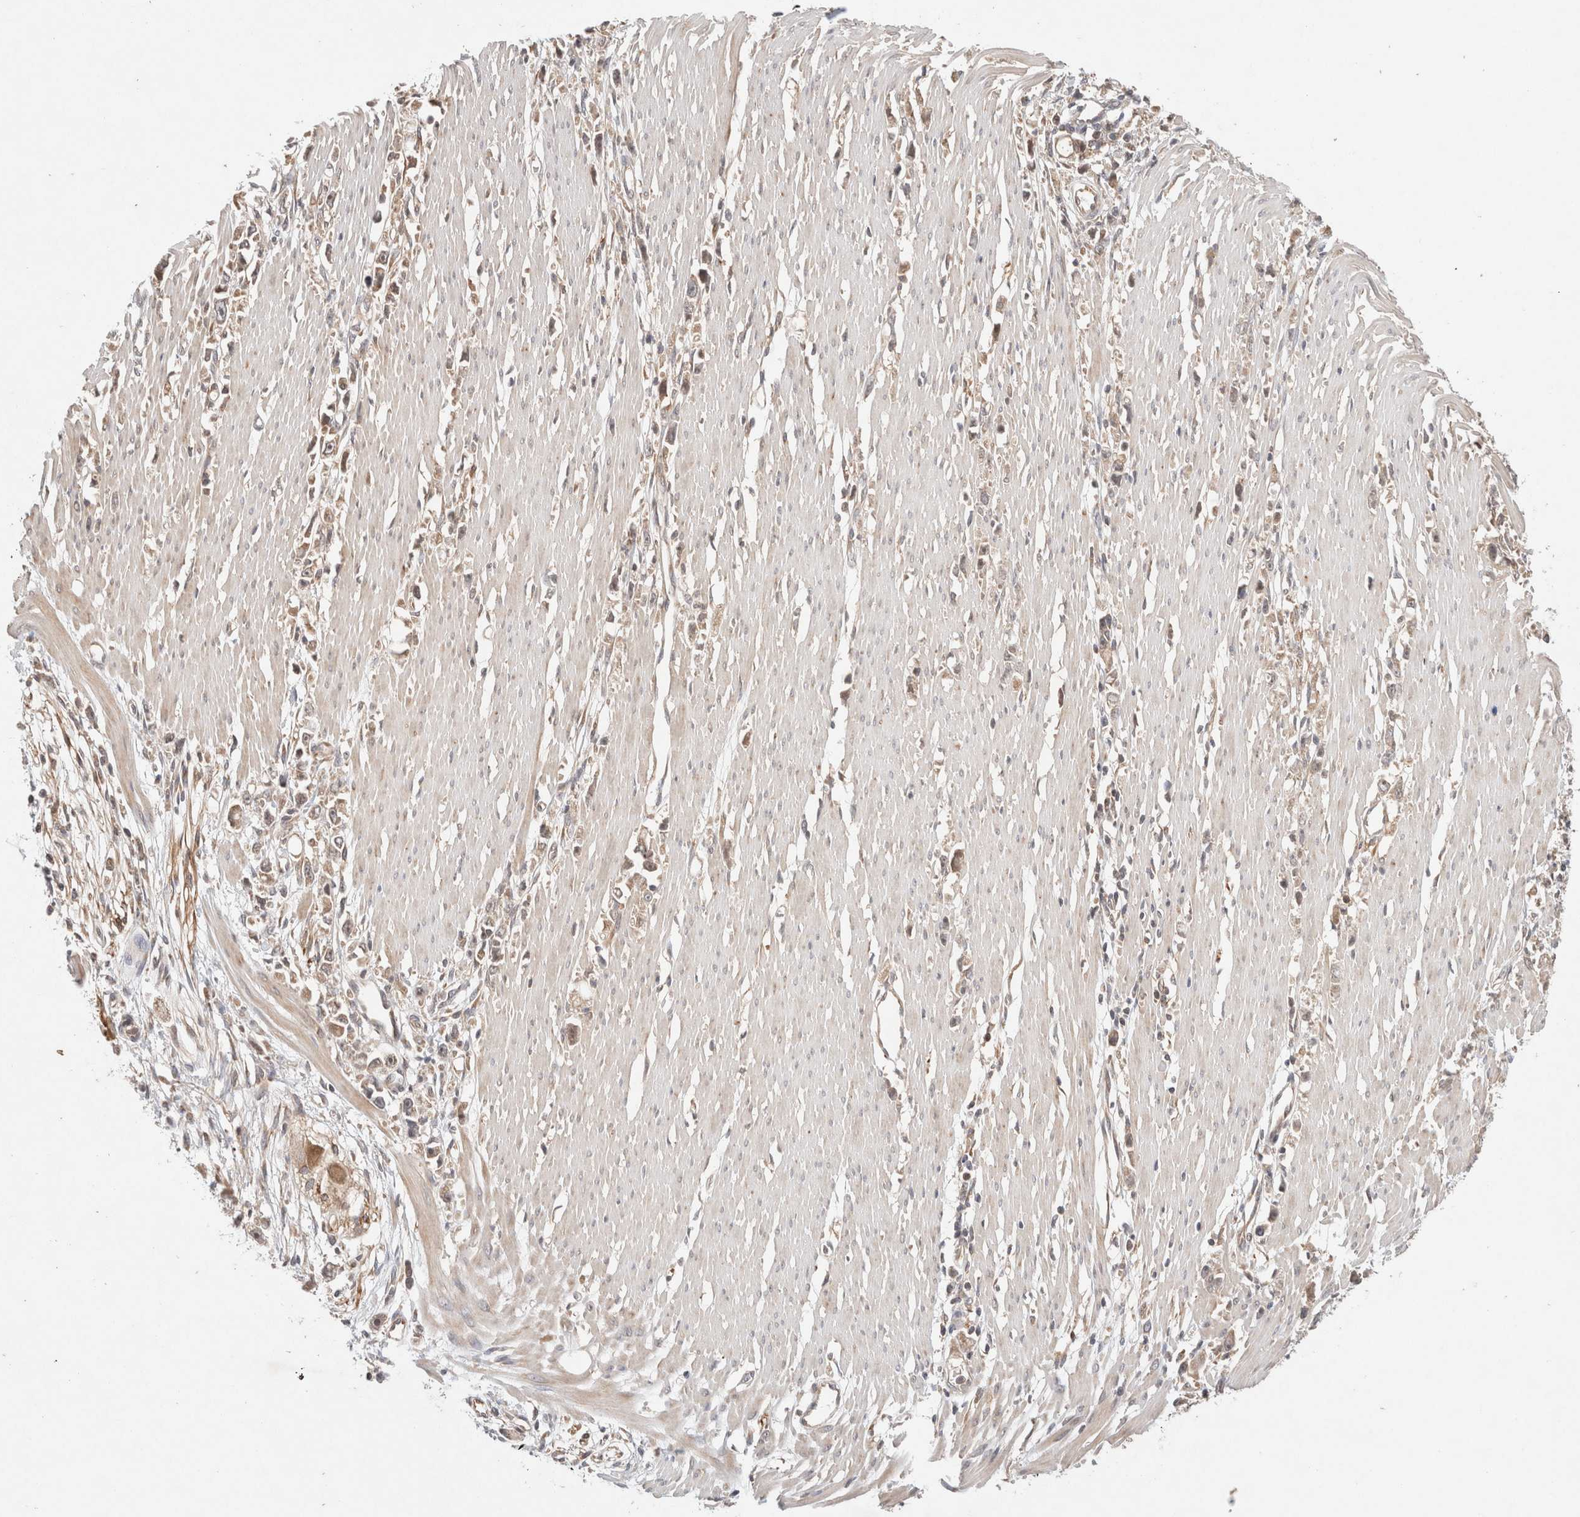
{"staining": {"intensity": "weak", "quantity": ">75%", "location": "cytoplasmic/membranous"}, "tissue": "stomach cancer", "cell_type": "Tumor cells", "image_type": "cancer", "snomed": [{"axis": "morphology", "description": "Adenocarcinoma, NOS"}, {"axis": "topography", "description": "Stomach"}], "caption": "Approximately >75% of tumor cells in human adenocarcinoma (stomach) demonstrate weak cytoplasmic/membranous protein expression as visualized by brown immunohistochemical staining.", "gene": "KLHL20", "patient": {"sex": "female", "age": 59}}